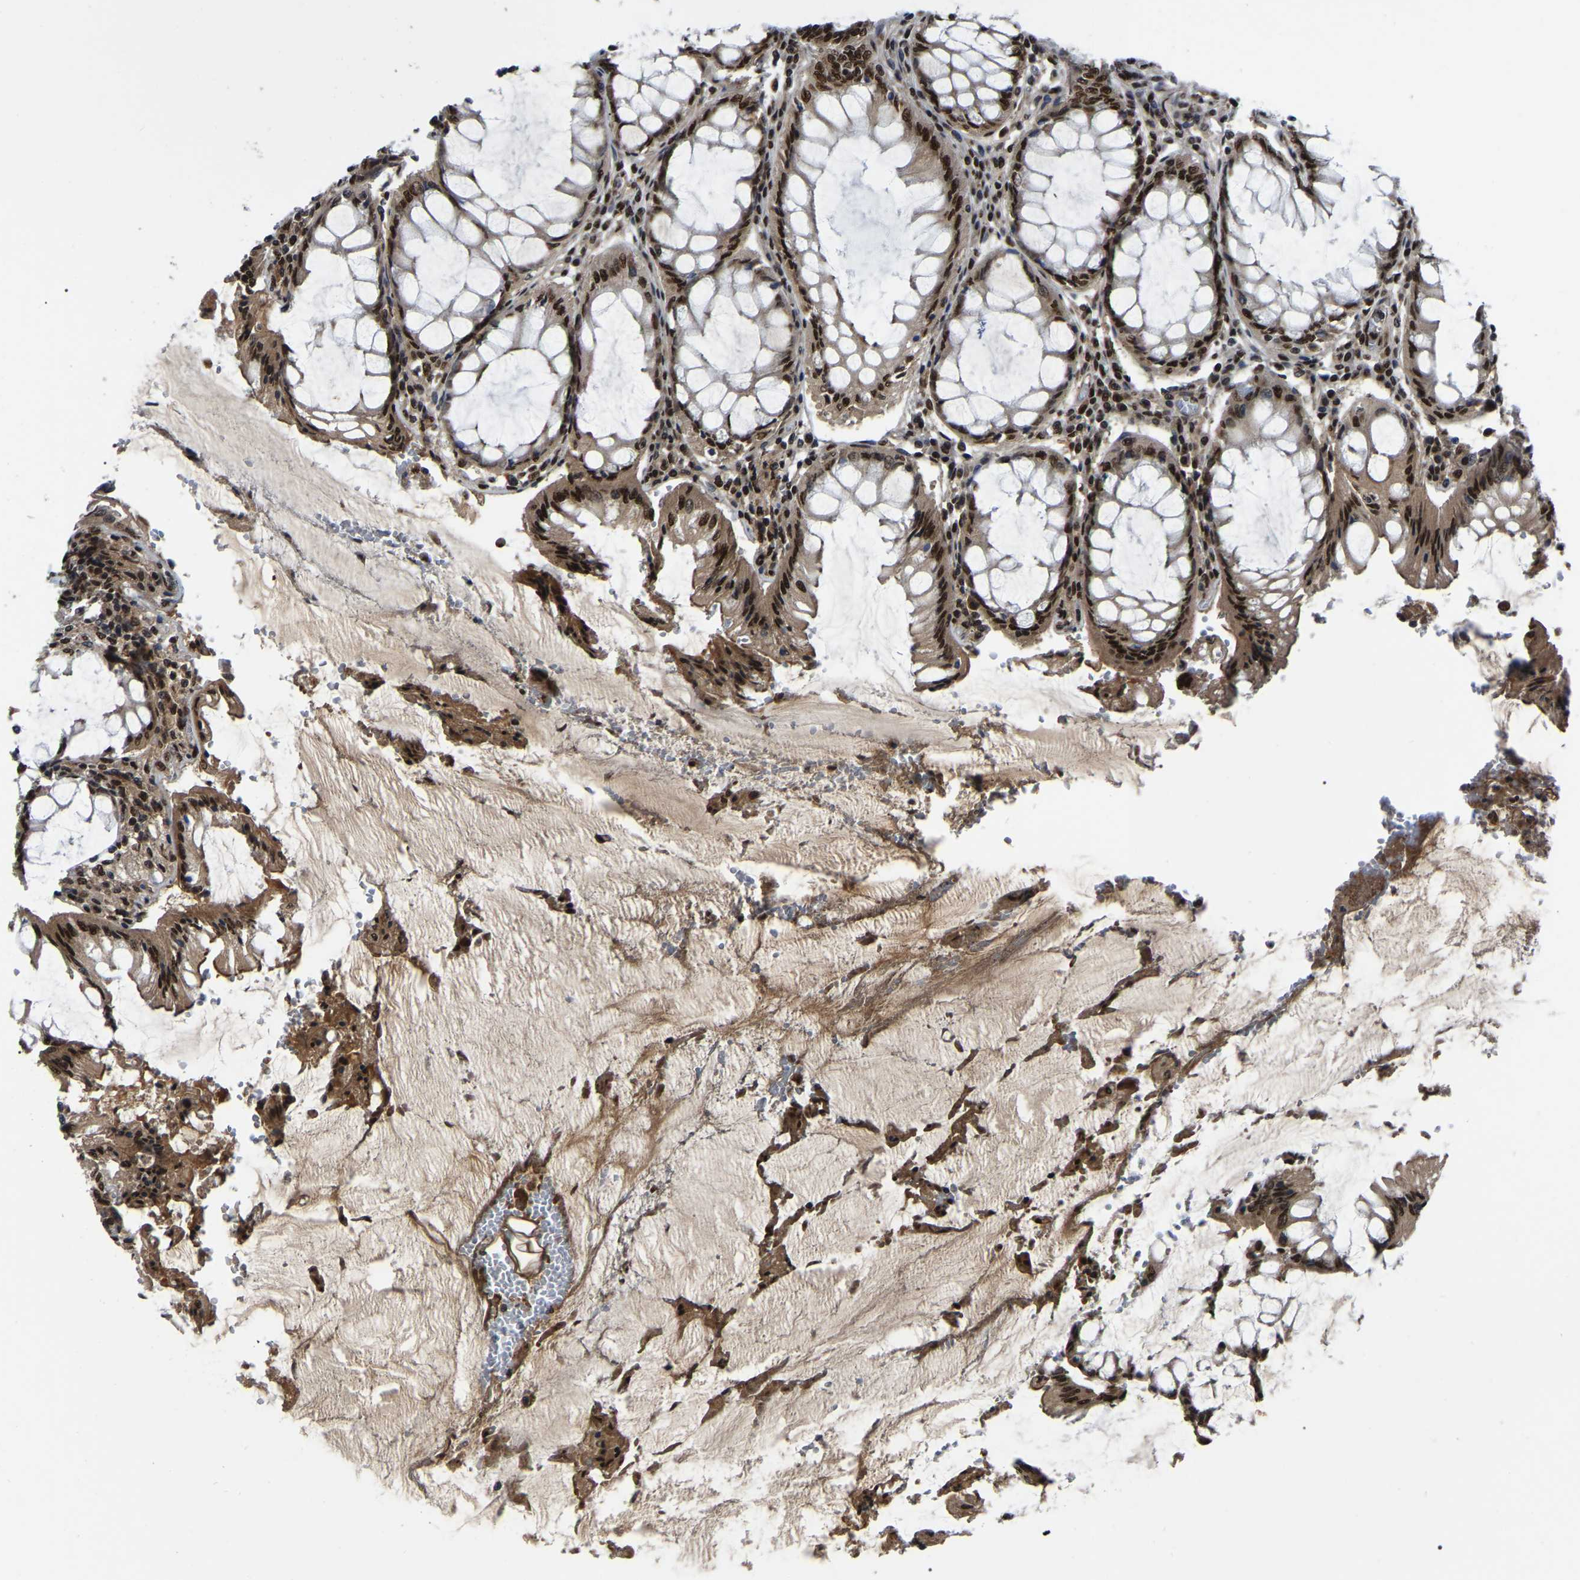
{"staining": {"intensity": "strong", "quantity": ">75%", "location": "nuclear"}, "tissue": "colorectal cancer", "cell_type": "Tumor cells", "image_type": "cancer", "snomed": [{"axis": "morphology", "description": "Normal tissue, NOS"}, {"axis": "morphology", "description": "Adenocarcinoma, NOS"}, {"axis": "topography", "description": "Rectum"}], "caption": "Colorectal cancer (adenocarcinoma) stained for a protein reveals strong nuclear positivity in tumor cells.", "gene": "TRIM35", "patient": {"sex": "female", "age": 66}}